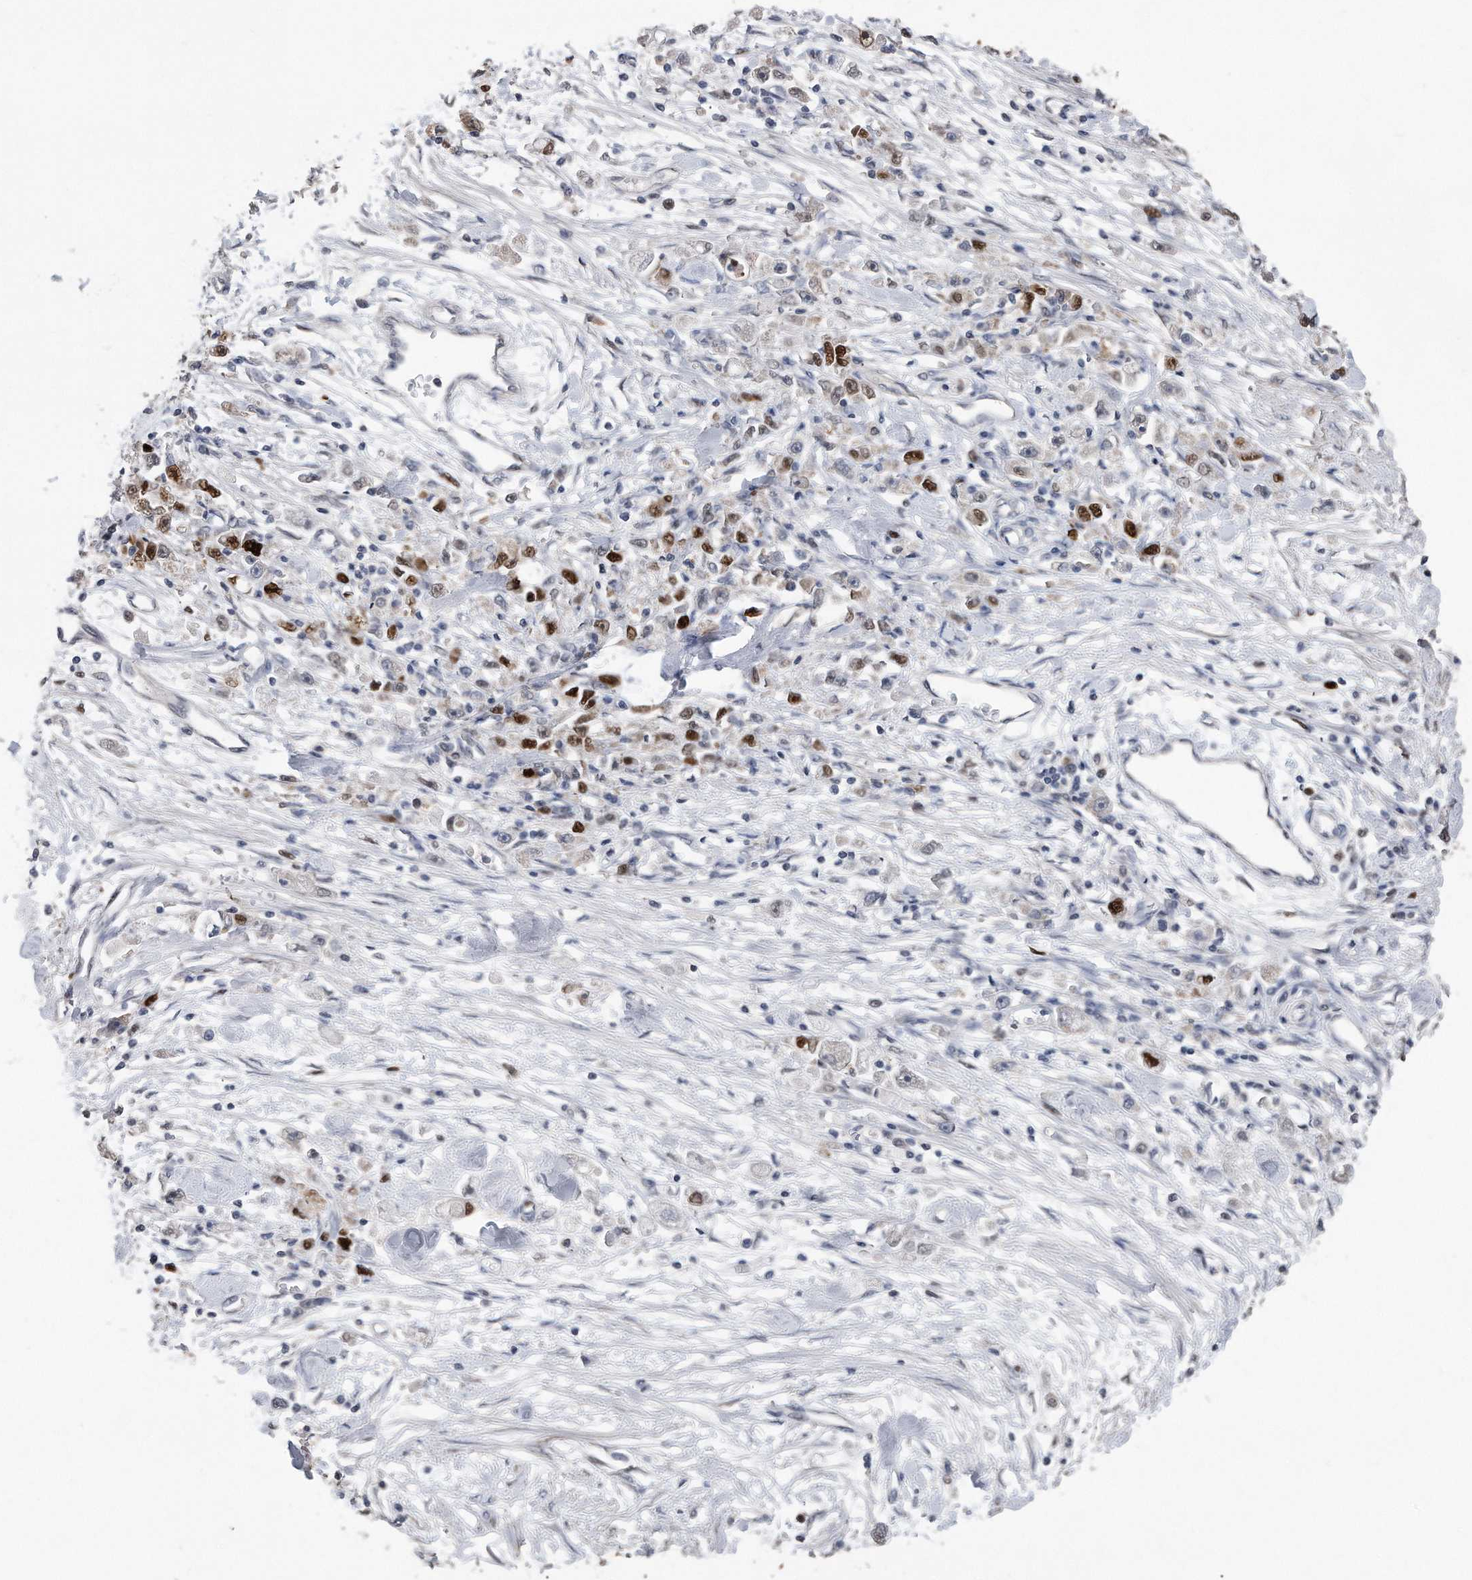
{"staining": {"intensity": "strong", "quantity": "25%-75%", "location": "nuclear"}, "tissue": "stomach cancer", "cell_type": "Tumor cells", "image_type": "cancer", "snomed": [{"axis": "morphology", "description": "Adenocarcinoma, NOS"}, {"axis": "topography", "description": "Stomach"}], "caption": "Stomach adenocarcinoma stained with a protein marker reveals strong staining in tumor cells.", "gene": "PCNA", "patient": {"sex": "female", "age": 59}}